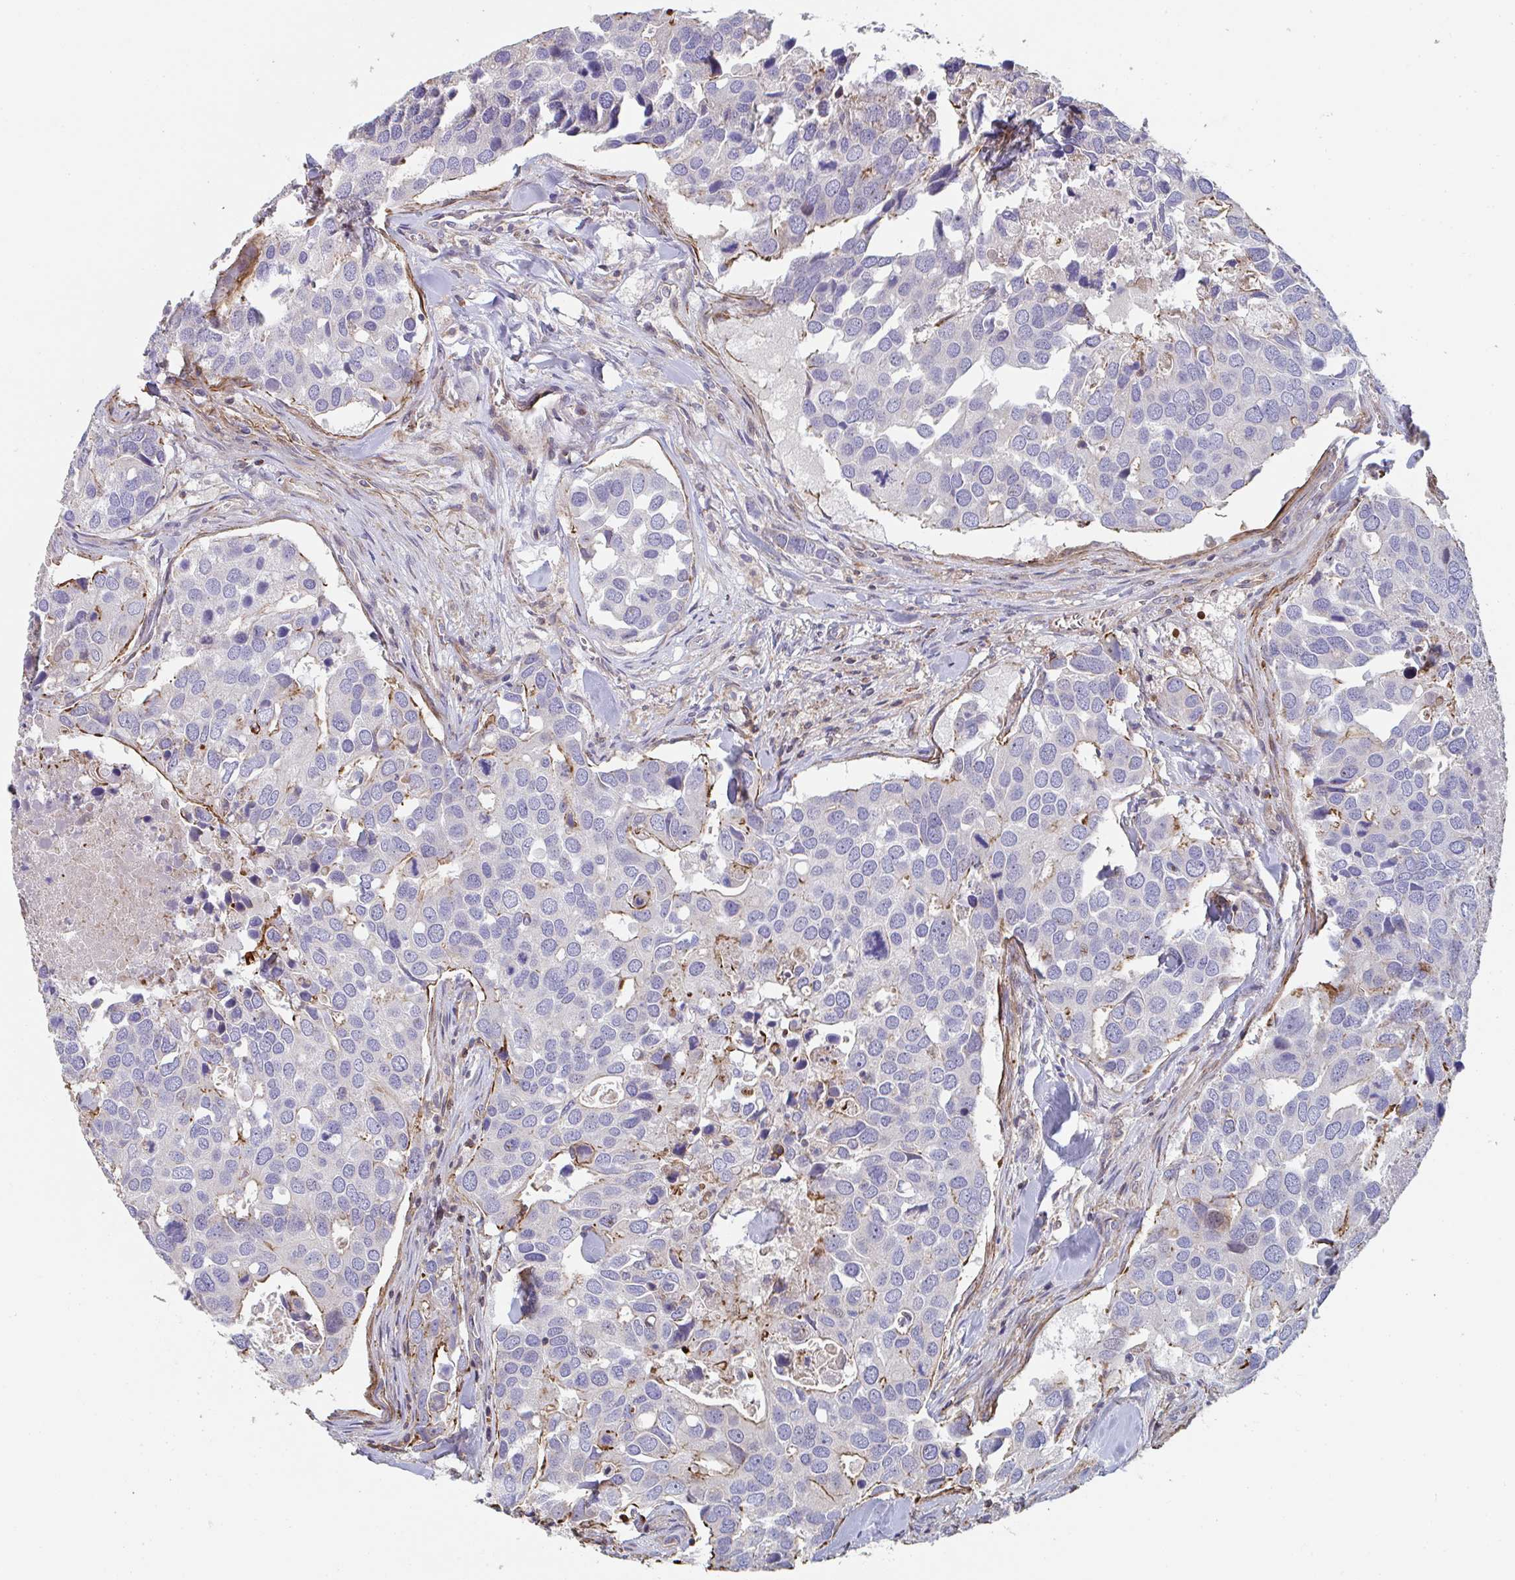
{"staining": {"intensity": "moderate", "quantity": "<25%", "location": "cytoplasmic/membranous"}, "tissue": "breast cancer", "cell_type": "Tumor cells", "image_type": "cancer", "snomed": [{"axis": "morphology", "description": "Duct carcinoma"}, {"axis": "topography", "description": "Breast"}], "caption": "Immunohistochemical staining of human infiltrating ductal carcinoma (breast) displays moderate cytoplasmic/membranous protein expression in approximately <25% of tumor cells. (Stains: DAB (3,3'-diaminobenzidine) in brown, nuclei in blue, Microscopy: brightfield microscopy at high magnification).", "gene": "FZD2", "patient": {"sex": "female", "age": 83}}